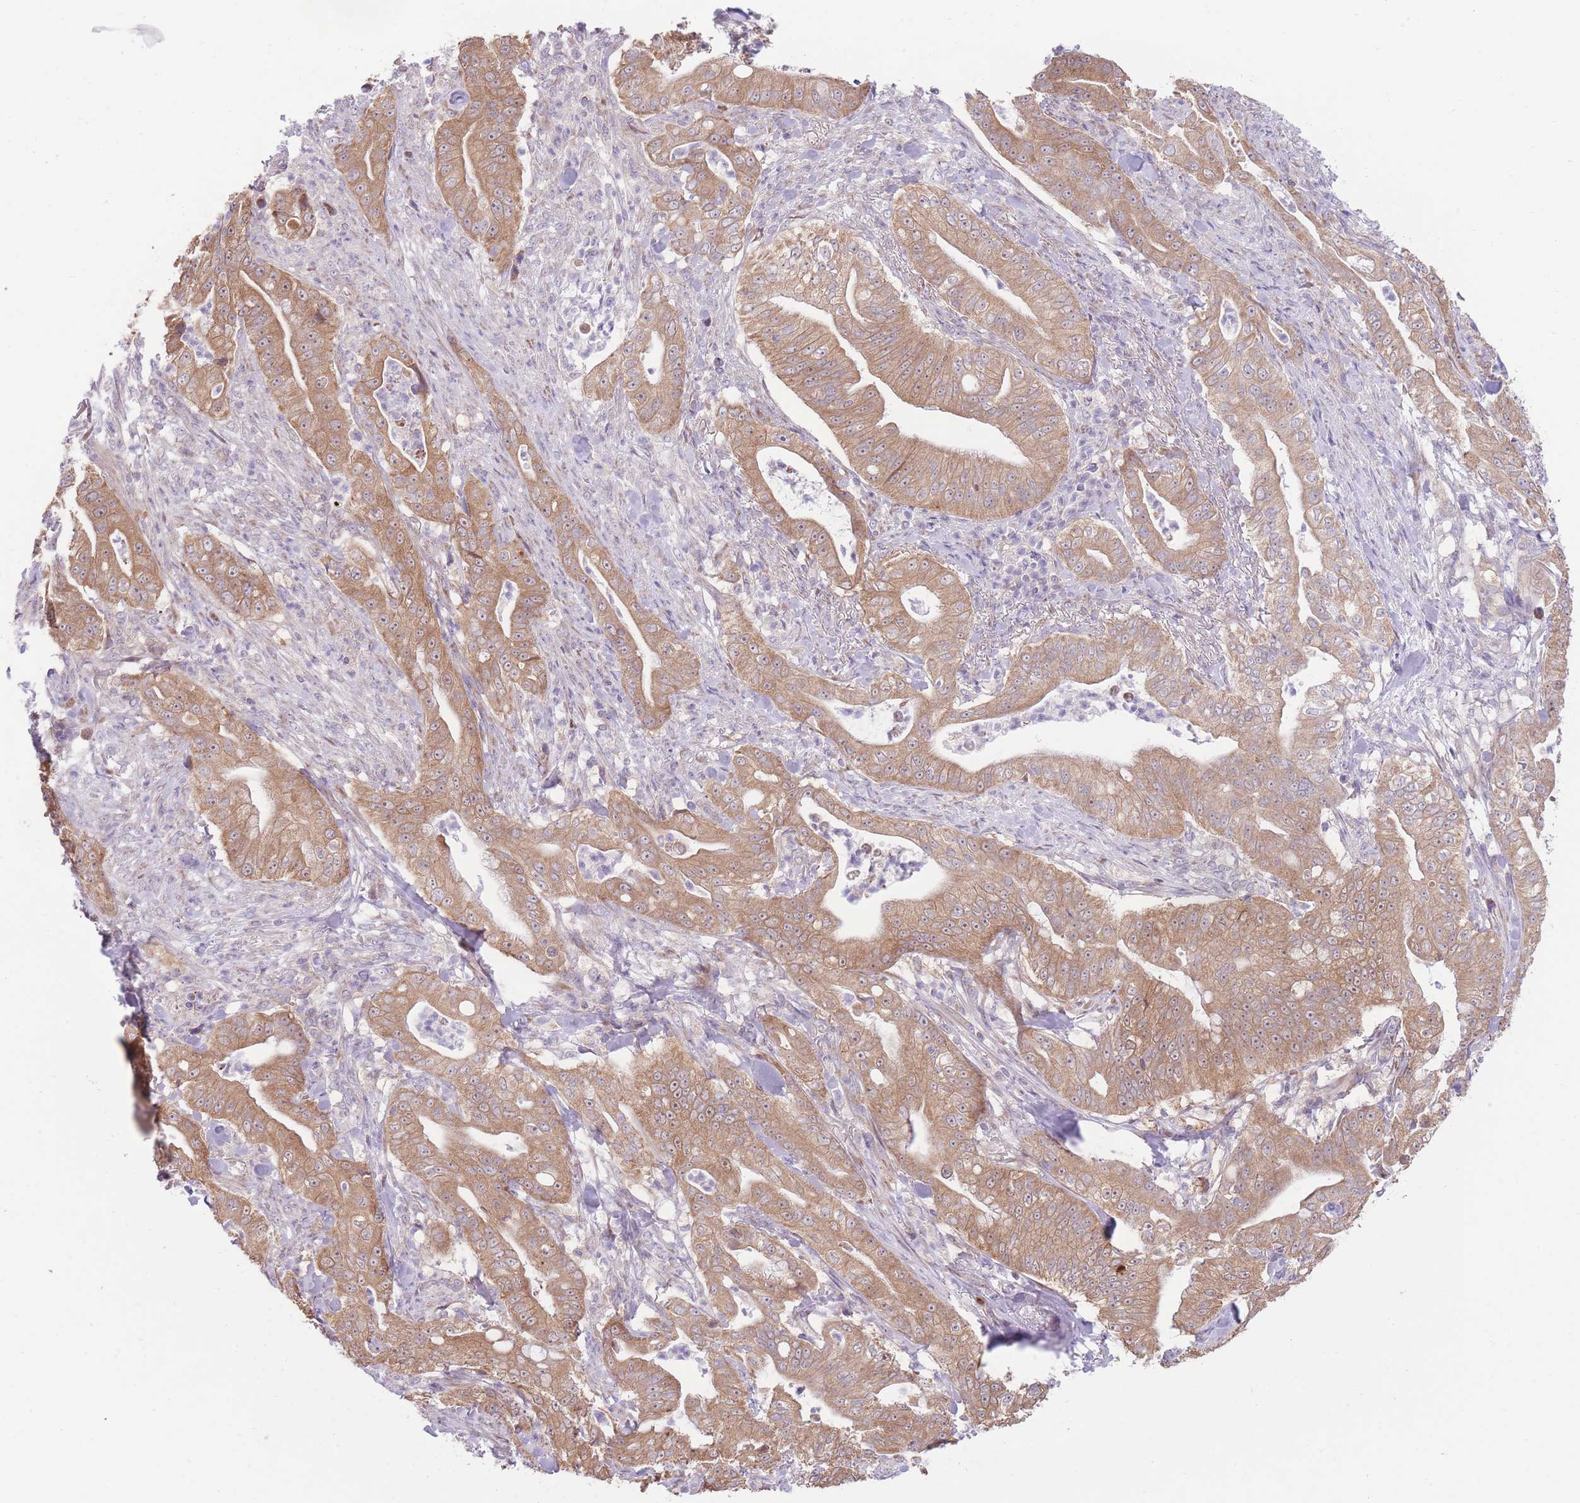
{"staining": {"intensity": "moderate", "quantity": ">75%", "location": "cytoplasmic/membranous"}, "tissue": "pancreatic cancer", "cell_type": "Tumor cells", "image_type": "cancer", "snomed": [{"axis": "morphology", "description": "Adenocarcinoma, NOS"}, {"axis": "topography", "description": "Pancreas"}], "caption": "About >75% of tumor cells in pancreatic cancer demonstrate moderate cytoplasmic/membranous protein staining as visualized by brown immunohistochemical staining.", "gene": "BOLA2B", "patient": {"sex": "male", "age": 71}}